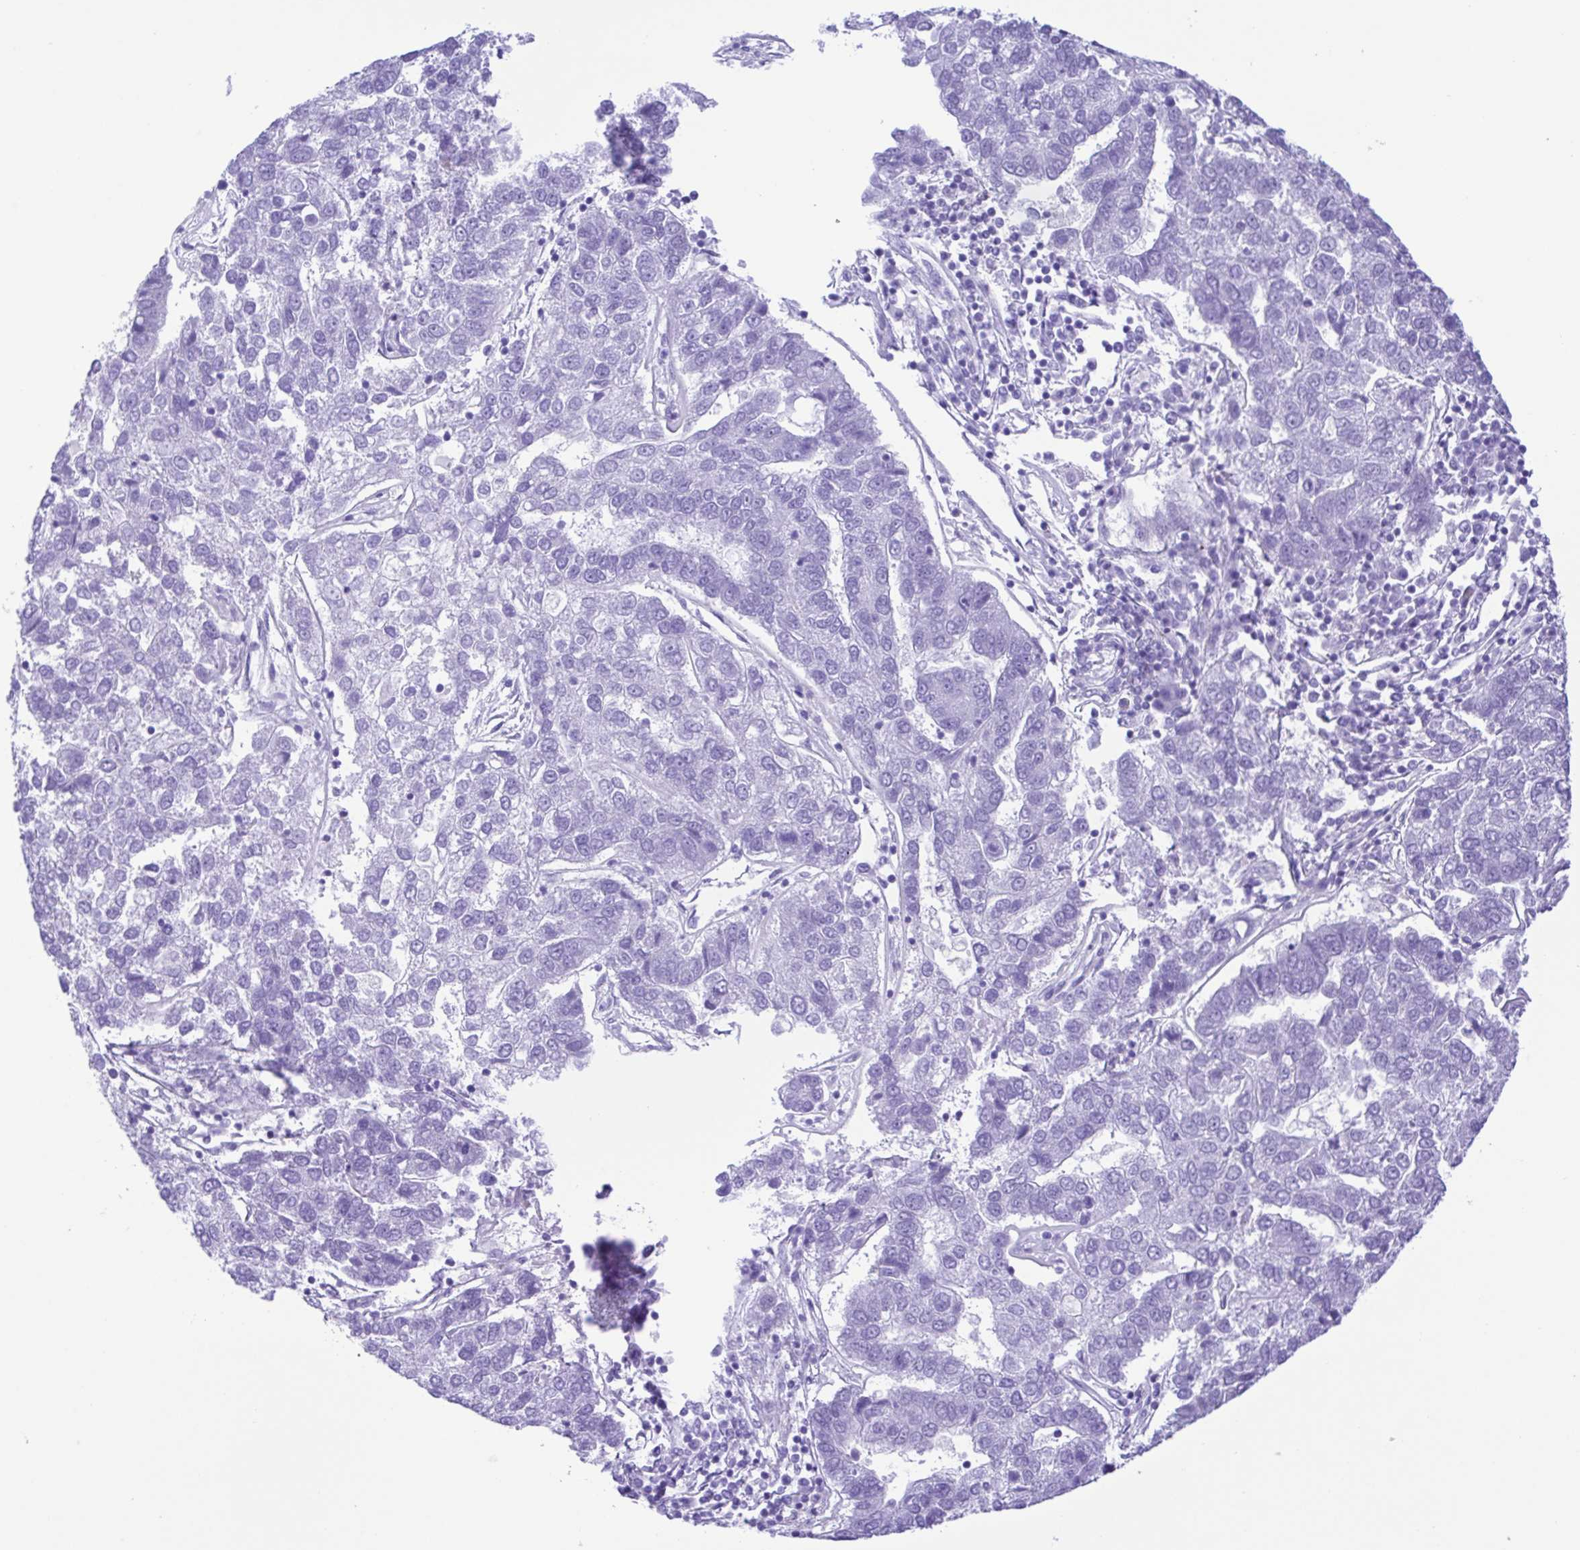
{"staining": {"intensity": "negative", "quantity": "none", "location": "none"}, "tissue": "pancreatic cancer", "cell_type": "Tumor cells", "image_type": "cancer", "snomed": [{"axis": "morphology", "description": "Adenocarcinoma, NOS"}, {"axis": "topography", "description": "Pancreas"}], "caption": "High magnification brightfield microscopy of pancreatic cancer (adenocarcinoma) stained with DAB (3,3'-diaminobenzidine) (brown) and counterstained with hematoxylin (blue): tumor cells show no significant staining.", "gene": "GPR17", "patient": {"sex": "female", "age": 61}}